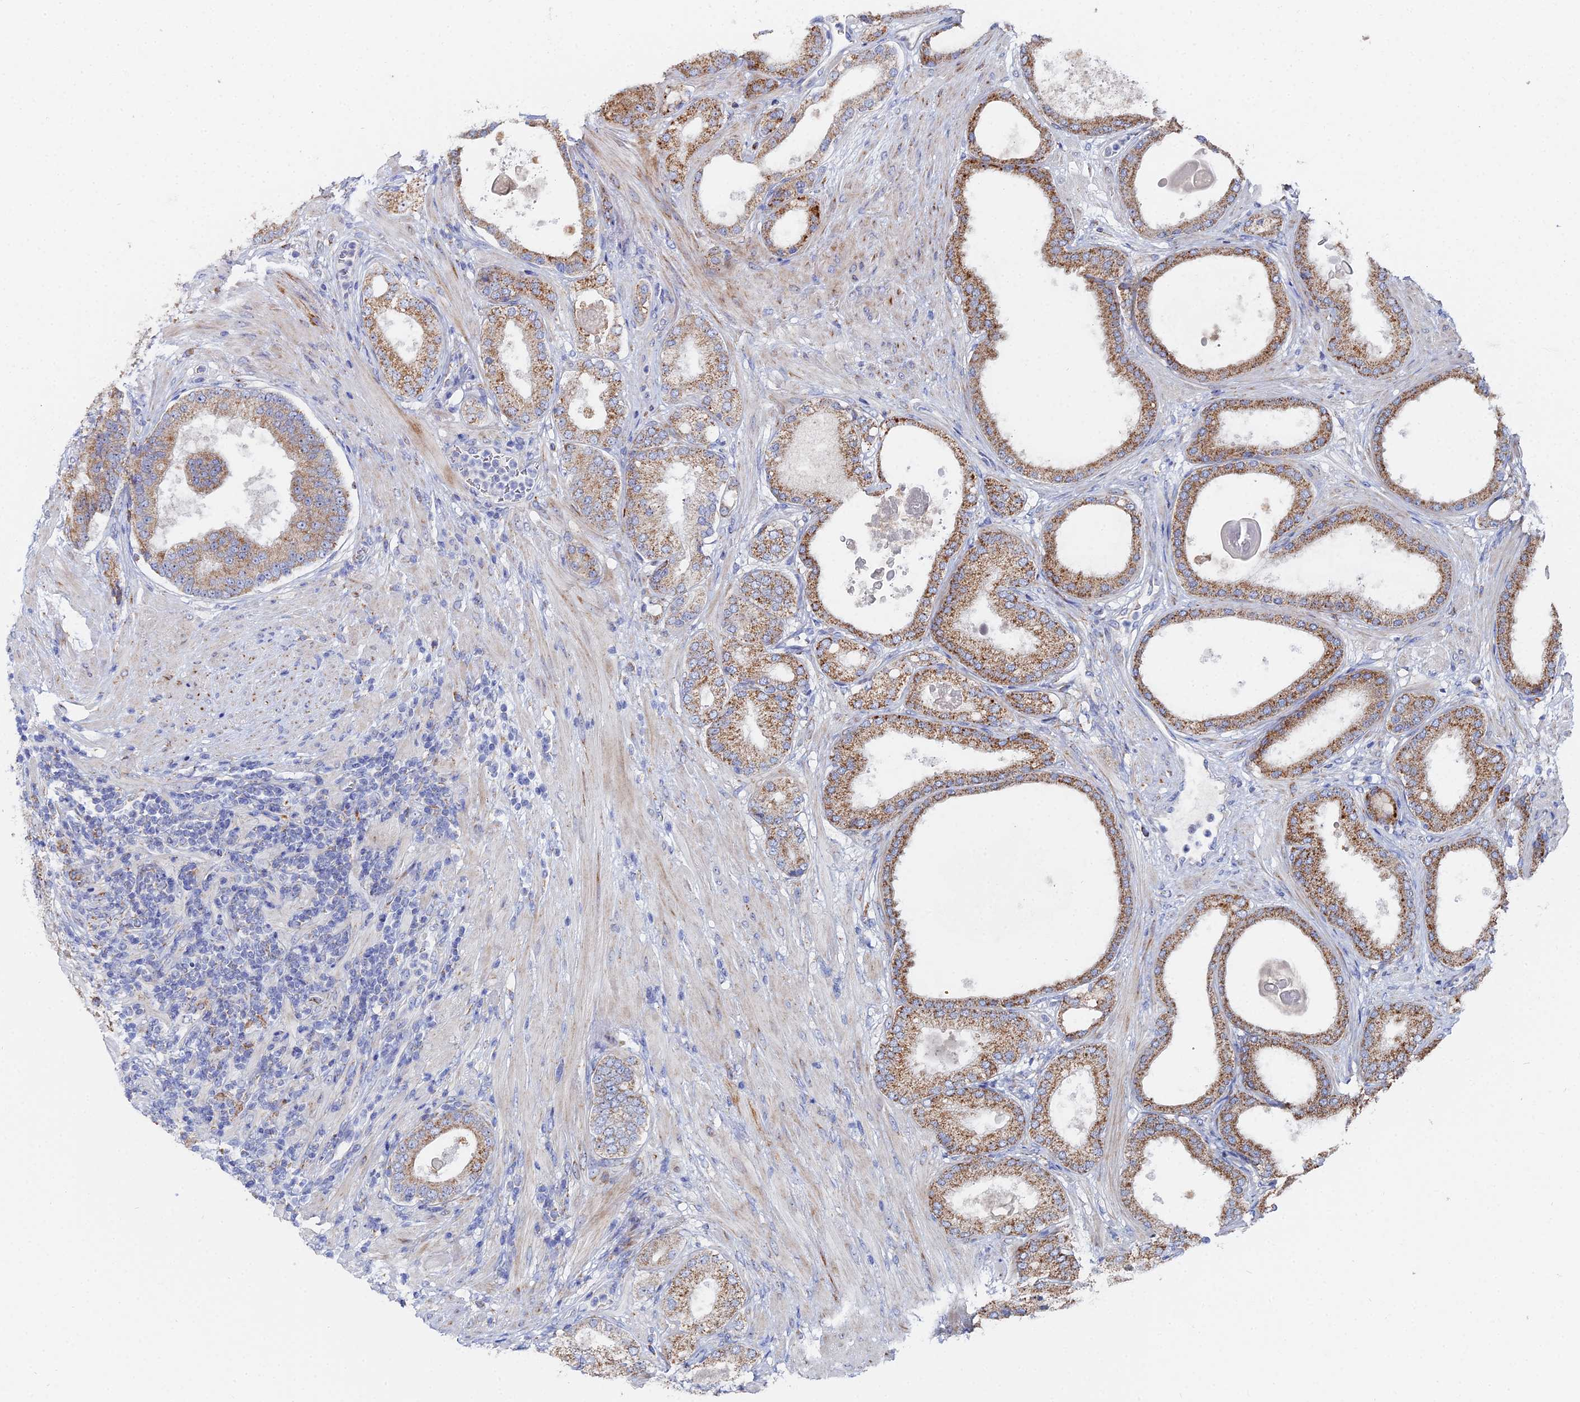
{"staining": {"intensity": "moderate", "quantity": ">75%", "location": "cytoplasmic/membranous"}, "tissue": "prostate cancer", "cell_type": "Tumor cells", "image_type": "cancer", "snomed": [{"axis": "morphology", "description": "Adenocarcinoma, Low grade"}, {"axis": "topography", "description": "Prostate"}], "caption": "Prostate low-grade adenocarcinoma stained with a brown dye displays moderate cytoplasmic/membranous positive staining in approximately >75% of tumor cells.", "gene": "MPC1", "patient": {"sex": "male", "age": 59}}